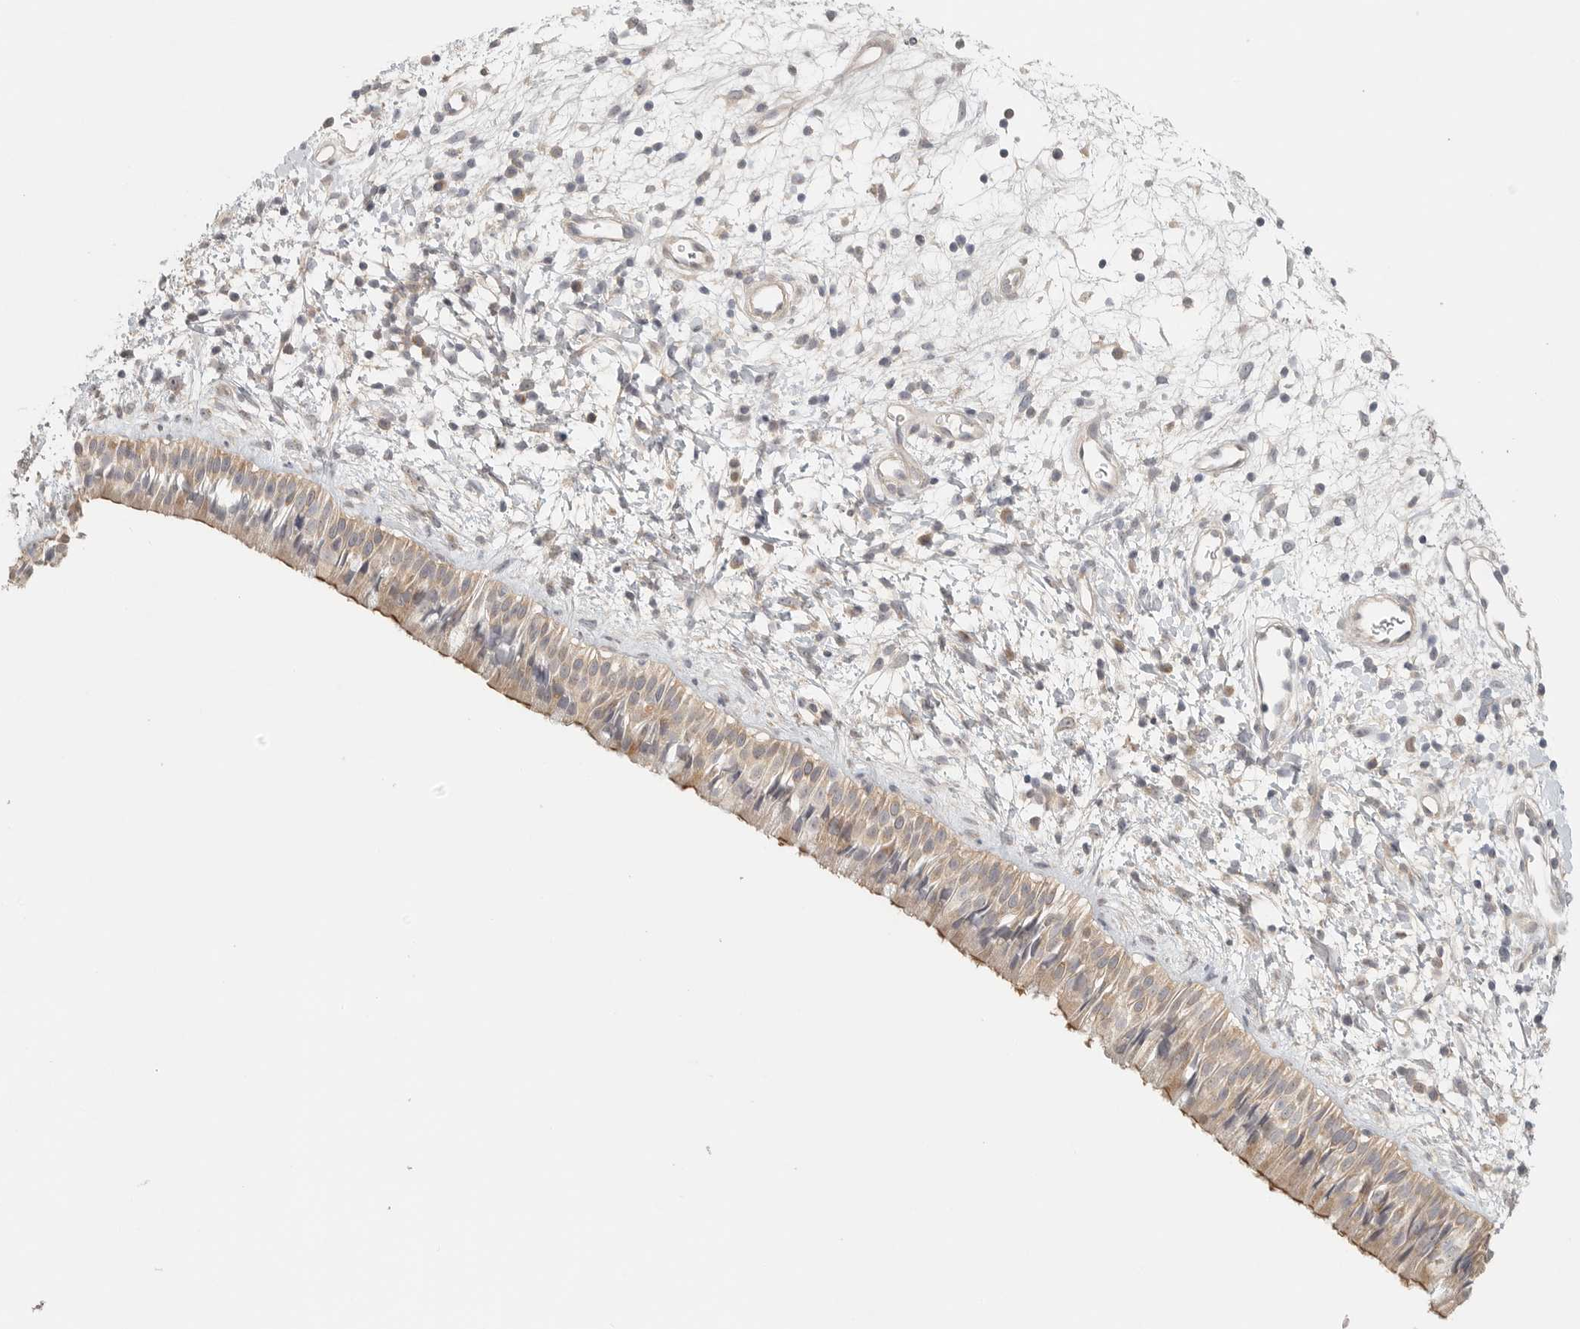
{"staining": {"intensity": "weak", "quantity": ">75%", "location": "cytoplasmic/membranous"}, "tissue": "nasopharynx", "cell_type": "Respiratory epithelial cells", "image_type": "normal", "snomed": [{"axis": "morphology", "description": "Normal tissue, NOS"}, {"axis": "topography", "description": "Nasopharynx"}], "caption": "An IHC histopathology image of unremarkable tissue is shown. Protein staining in brown shows weak cytoplasmic/membranous positivity in nasopharynx within respiratory epithelial cells. (Brightfield microscopy of DAB IHC at high magnification).", "gene": "HDAC6", "patient": {"sex": "male", "age": 22}}